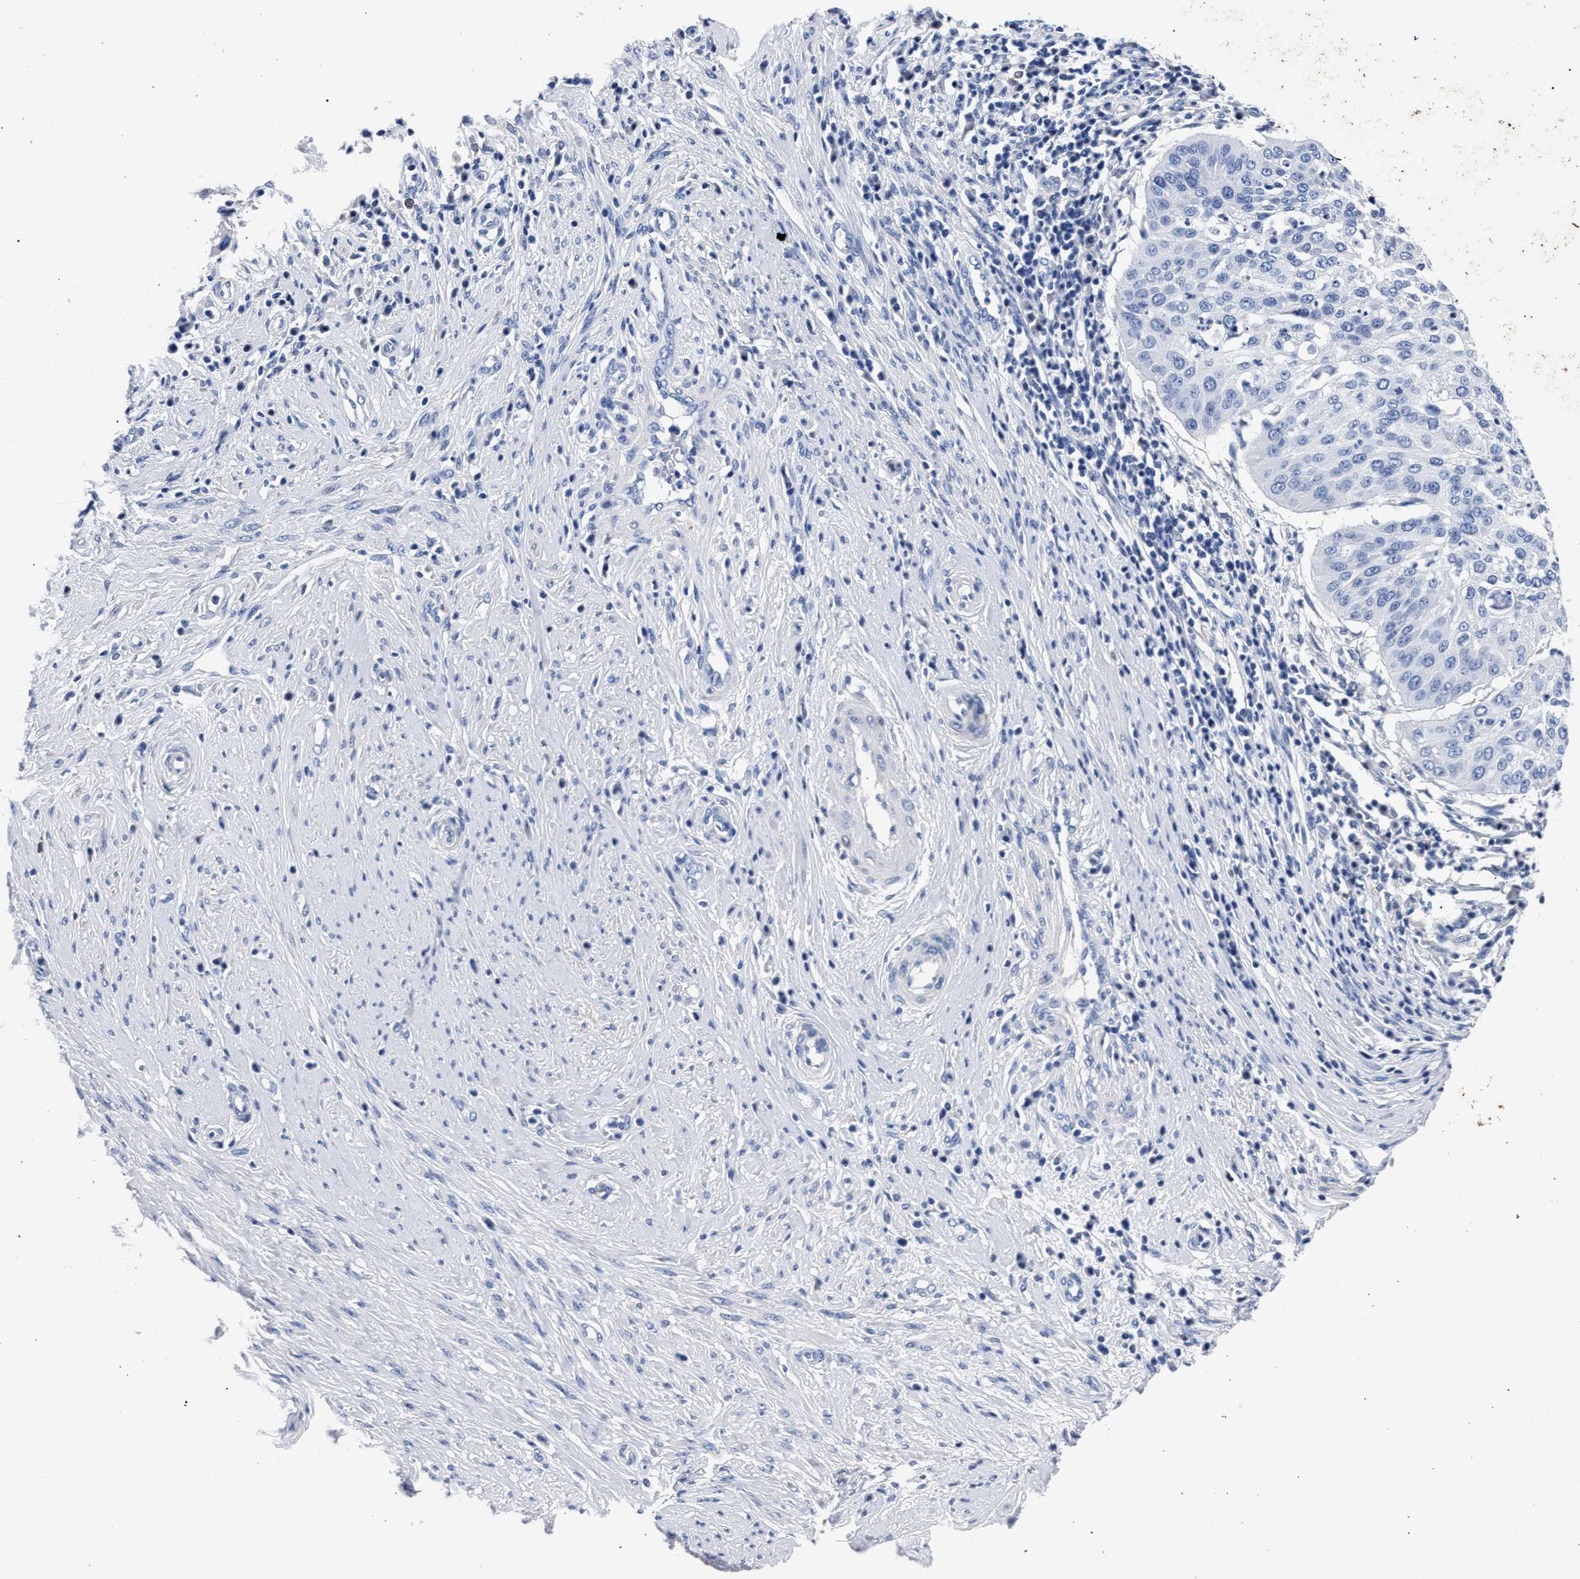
{"staining": {"intensity": "negative", "quantity": "none", "location": "none"}, "tissue": "cervical cancer", "cell_type": "Tumor cells", "image_type": "cancer", "snomed": [{"axis": "morphology", "description": "Normal tissue, NOS"}, {"axis": "morphology", "description": "Squamous cell carcinoma, NOS"}, {"axis": "topography", "description": "Cervix"}], "caption": "Immunohistochemistry of human squamous cell carcinoma (cervical) exhibits no staining in tumor cells.", "gene": "AKAP4", "patient": {"sex": "female", "age": 39}}